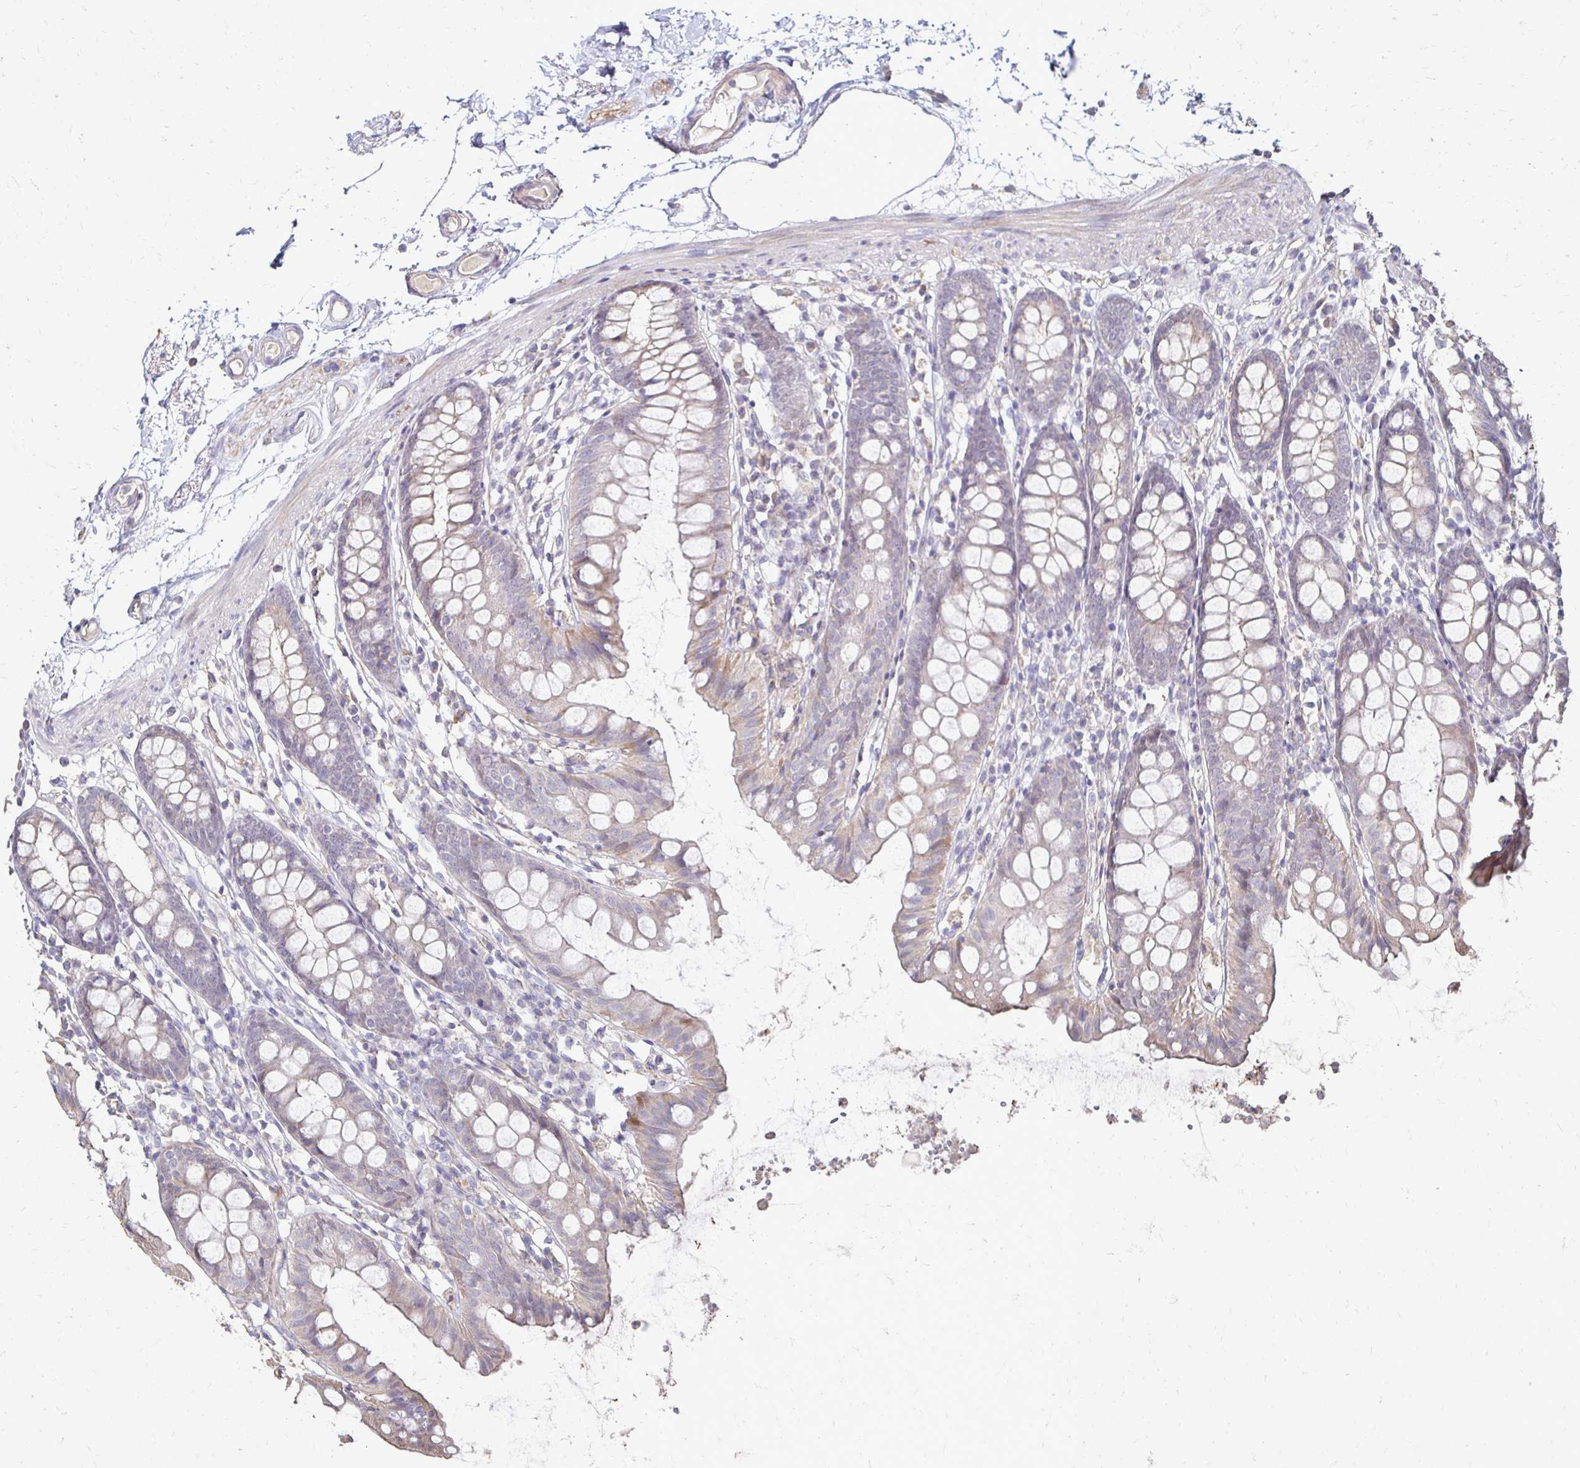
{"staining": {"intensity": "weak", "quantity": ">75%", "location": "cytoplasmic/membranous"}, "tissue": "colon", "cell_type": "Endothelial cells", "image_type": "normal", "snomed": [{"axis": "morphology", "description": "Normal tissue, NOS"}, {"axis": "topography", "description": "Colon"}], "caption": "Immunohistochemical staining of normal colon shows weak cytoplasmic/membranous protein expression in approximately >75% of endothelial cells.", "gene": "ZNF727", "patient": {"sex": "female", "age": 84}}